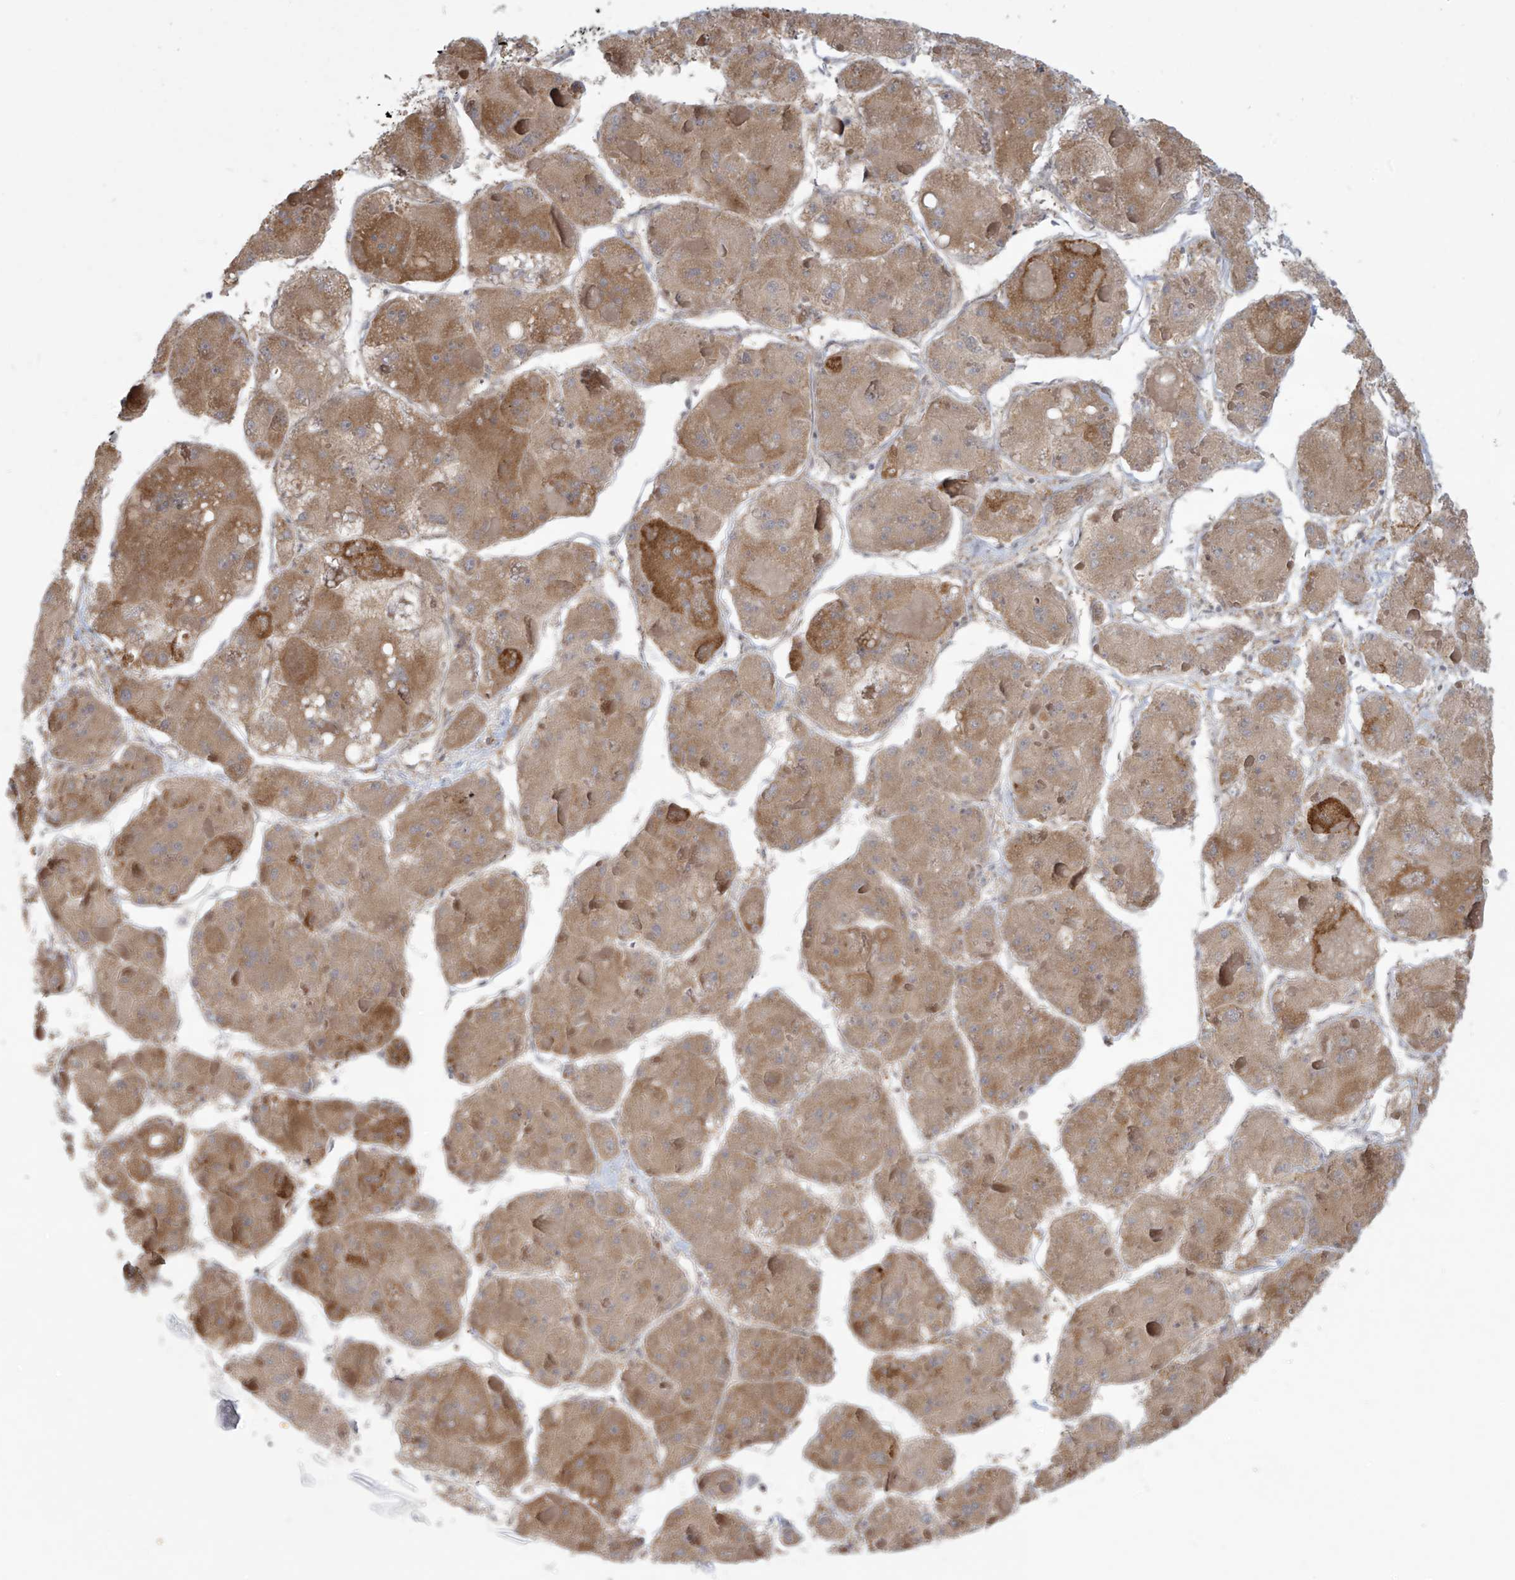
{"staining": {"intensity": "moderate", "quantity": ">75%", "location": "cytoplasmic/membranous"}, "tissue": "liver cancer", "cell_type": "Tumor cells", "image_type": "cancer", "snomed": [{"axis": "morphology", "description": "Carcinoma, Hepatocellular, NOS"}, {"axis": "topography", "description": "Liver"}], "caption": "High-power microscopy captured an IHC photomicrograph of hepatocellular carcinoma (liver), revealing moderate cytoplasmic/membranous expression in about >75% of tumor cells. (Stains: DAB (3,3'-diaminobenzidine) in brown, nuclei in blue, Microscopy: brightfield microscopy at high magnification).", "gene": "PPAT", "patient": {"sex": "female", "age": 73}}